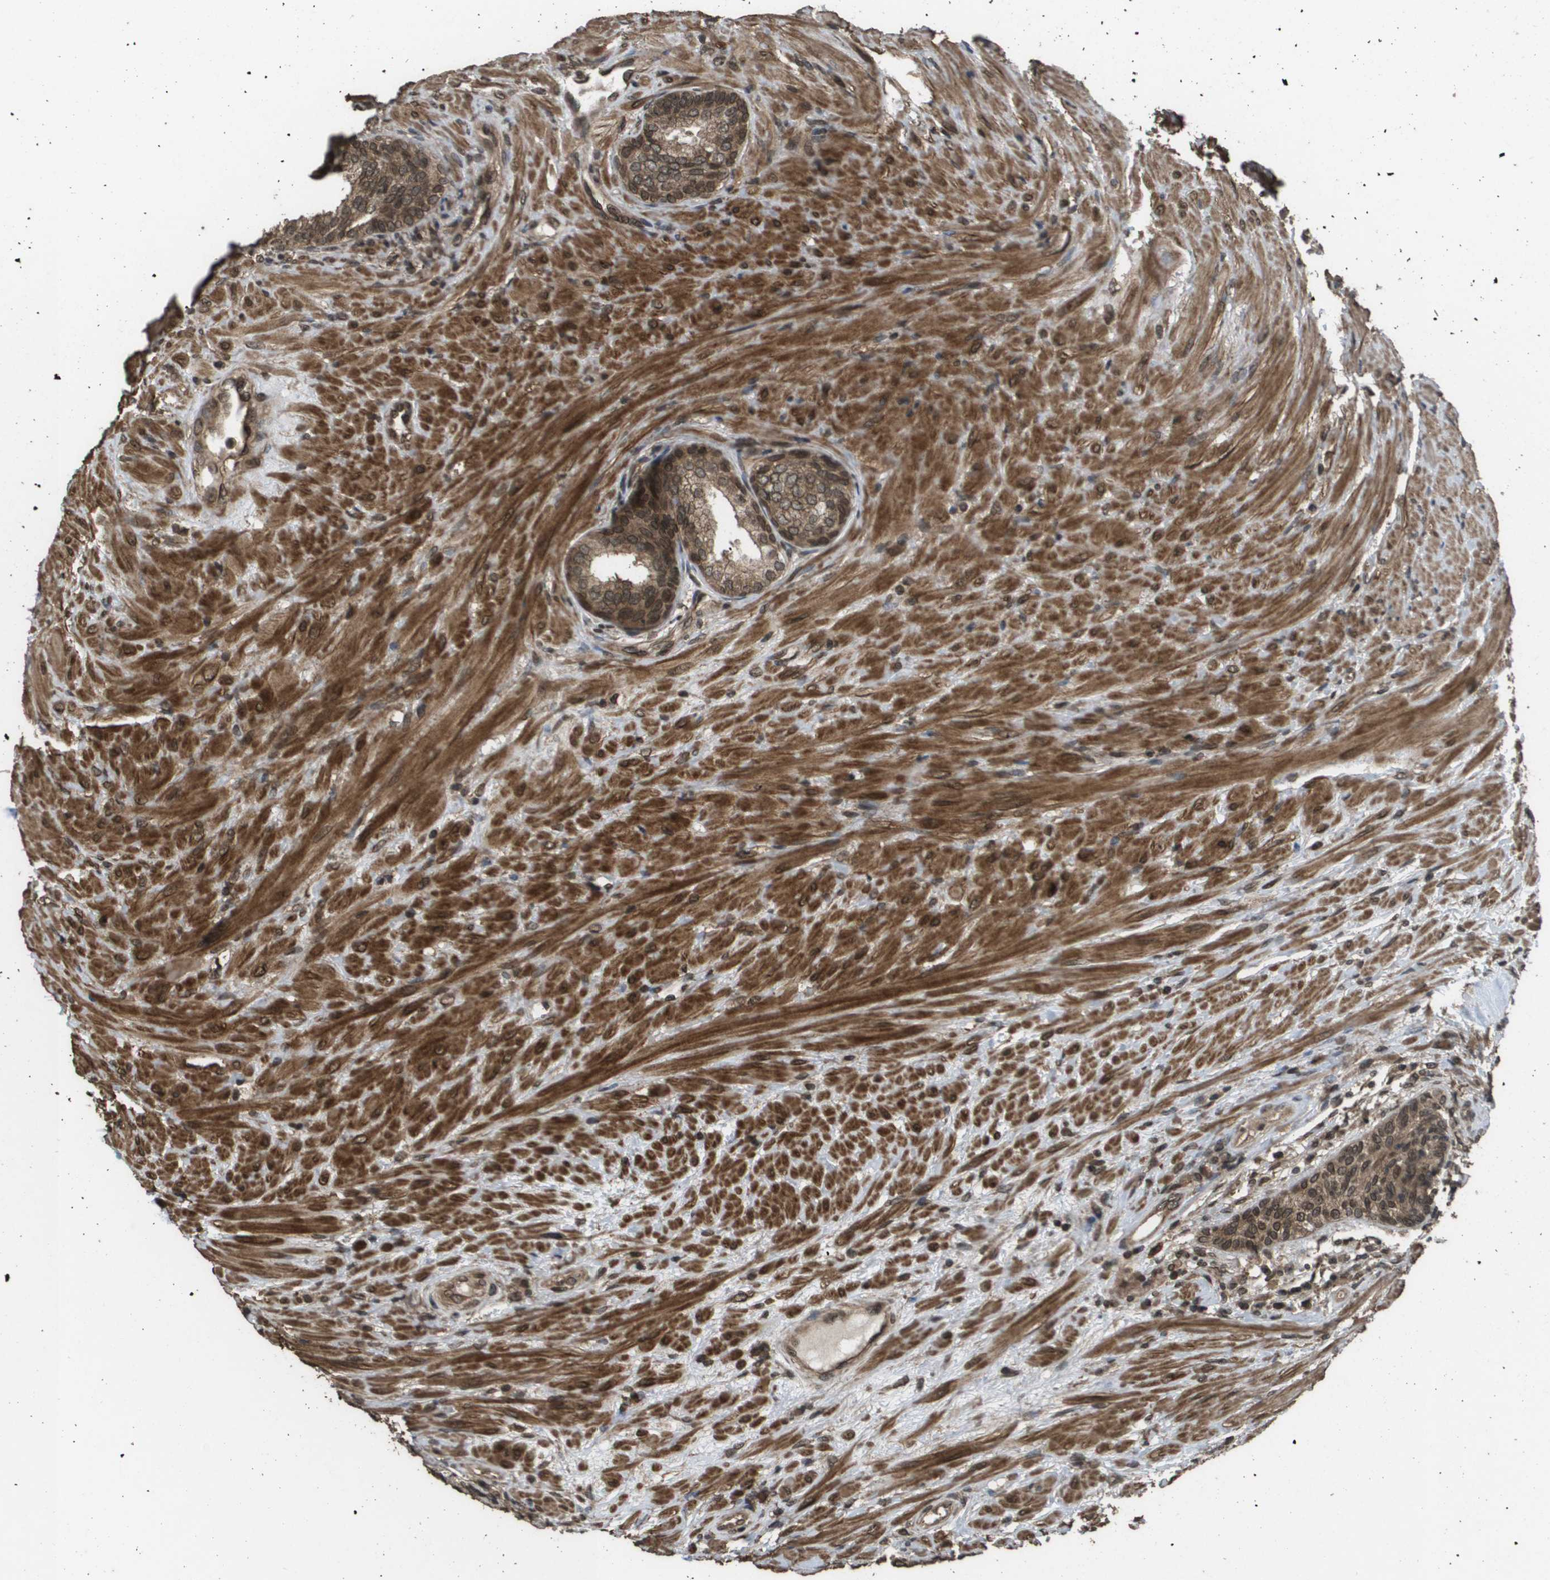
{"staining": {"intensity": "moderate", "quantity": ">75%", "location": "cytoplasmic/membranous,nuclear"}, "tissue": "prostate", "cell_type": "Glandular cells", "image_type": "normal", "snomed": [{"axis": "morphology", "description": "Normal tissue, NOS"}, {"axis": "topography", "description": "Prostate"}], "caption": "This histopathology image demonstrates benign prostate stained with IHC to label a protein in brown. The cytoplasmic/membranous,nuclear of glandular cells show moderate positivity for the protein. Nuclei are counter-stained blue.", "gene": "AXIN2", "patient": {"sex": "male", "age": 76}}